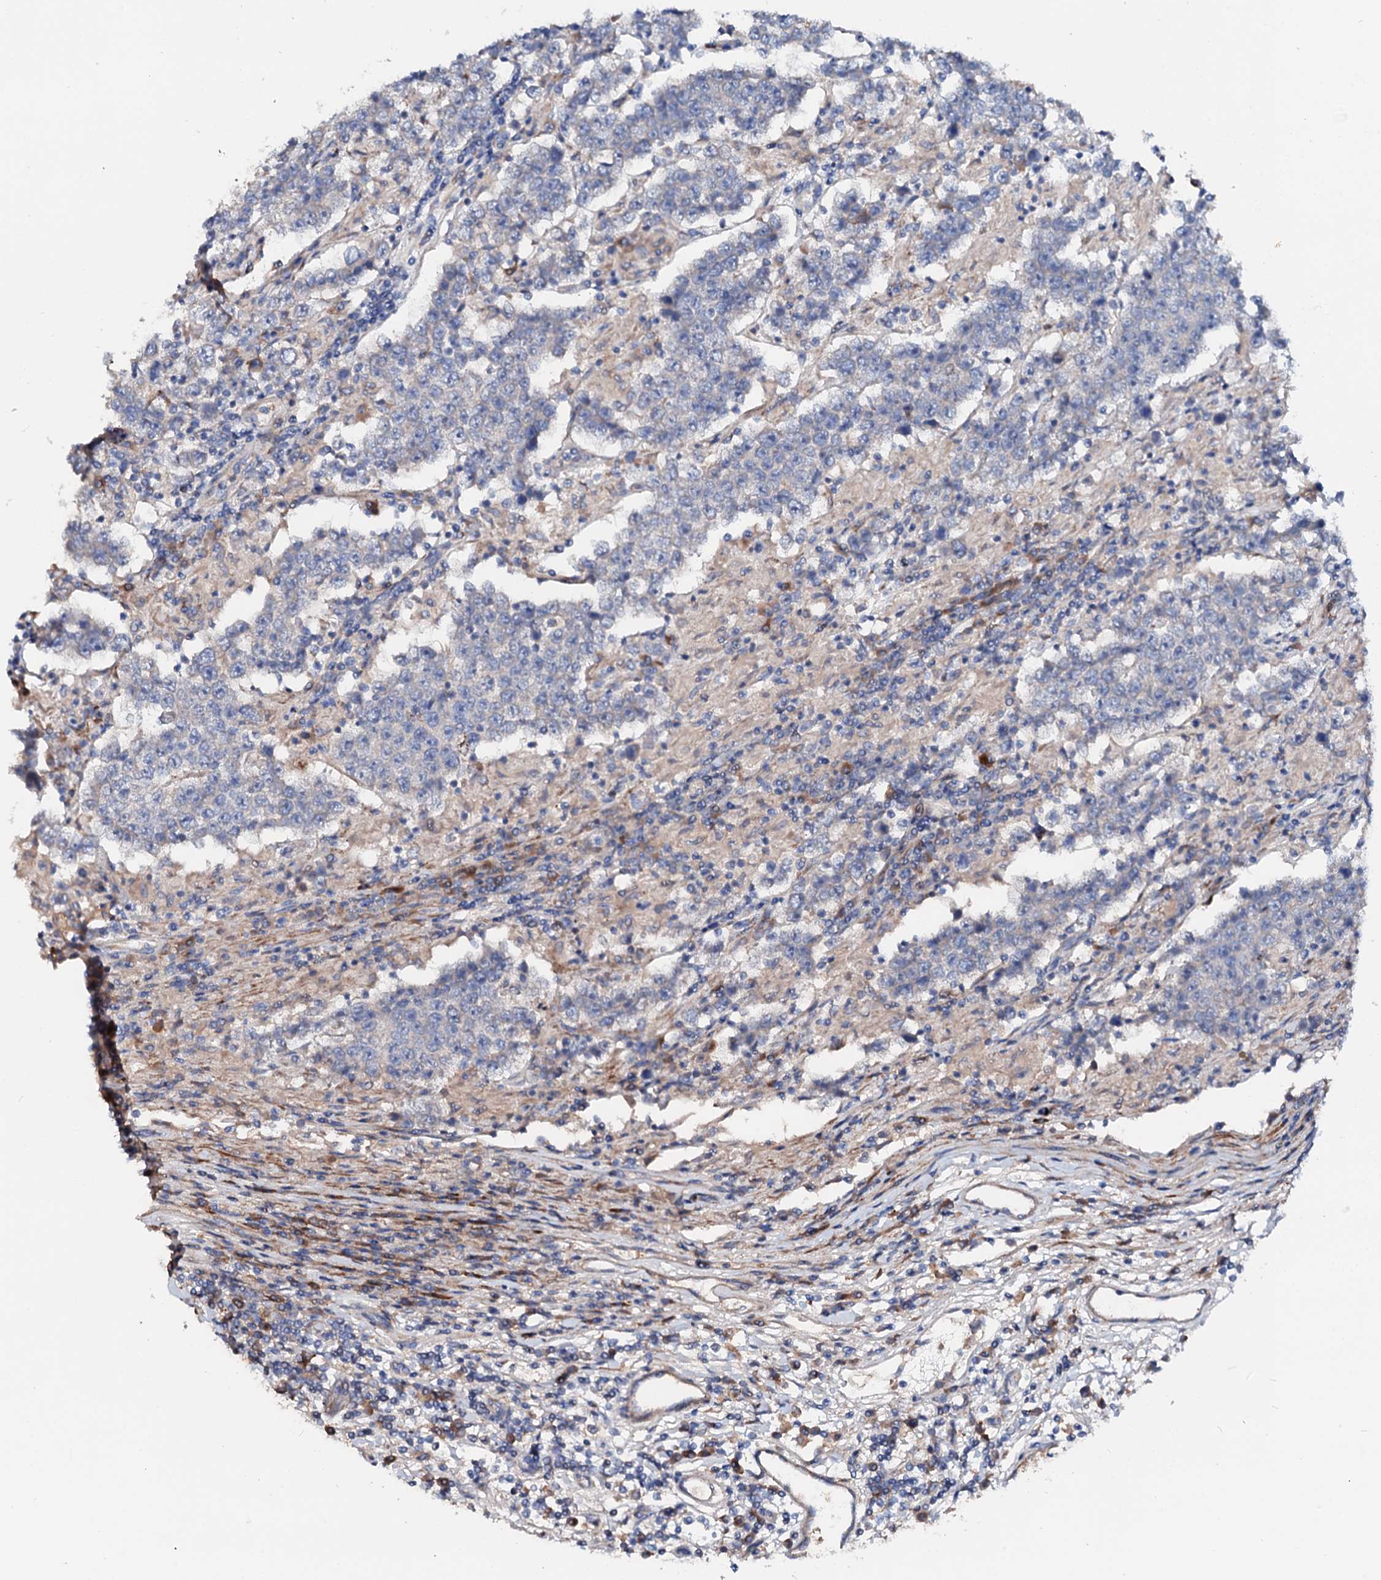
{"staining": {"intensity": "negative", "quantity": "none", "location": "none"}, "tissue": "testis cancer", "cell_type": "Tumor cells", "image_type": "cancer", "snomed": [{"axis": "morphology", "description": "Normal tissue, NOS"}, {"axis": "morphology", "description": "Urothelial carcinoma, High grade"}, {"axis": "morphology", "description": "Seminoma, NOS"}, {"axis": "morphology", "description": "Carcinoma, Embryonal, NOS"}, {"axis": "topography", "description": "Urinary bladder"}, {"axis": "topography", "description": "Testis"}], "caption": "DAB immunohistochemical staining of human testis high-grade urothelial carcinoma reveals no significant expression in tumor cells. Nuclei are stained in blue.", "gene": "SLC10A7", "patient": {"sex": "male", "age": 41}}